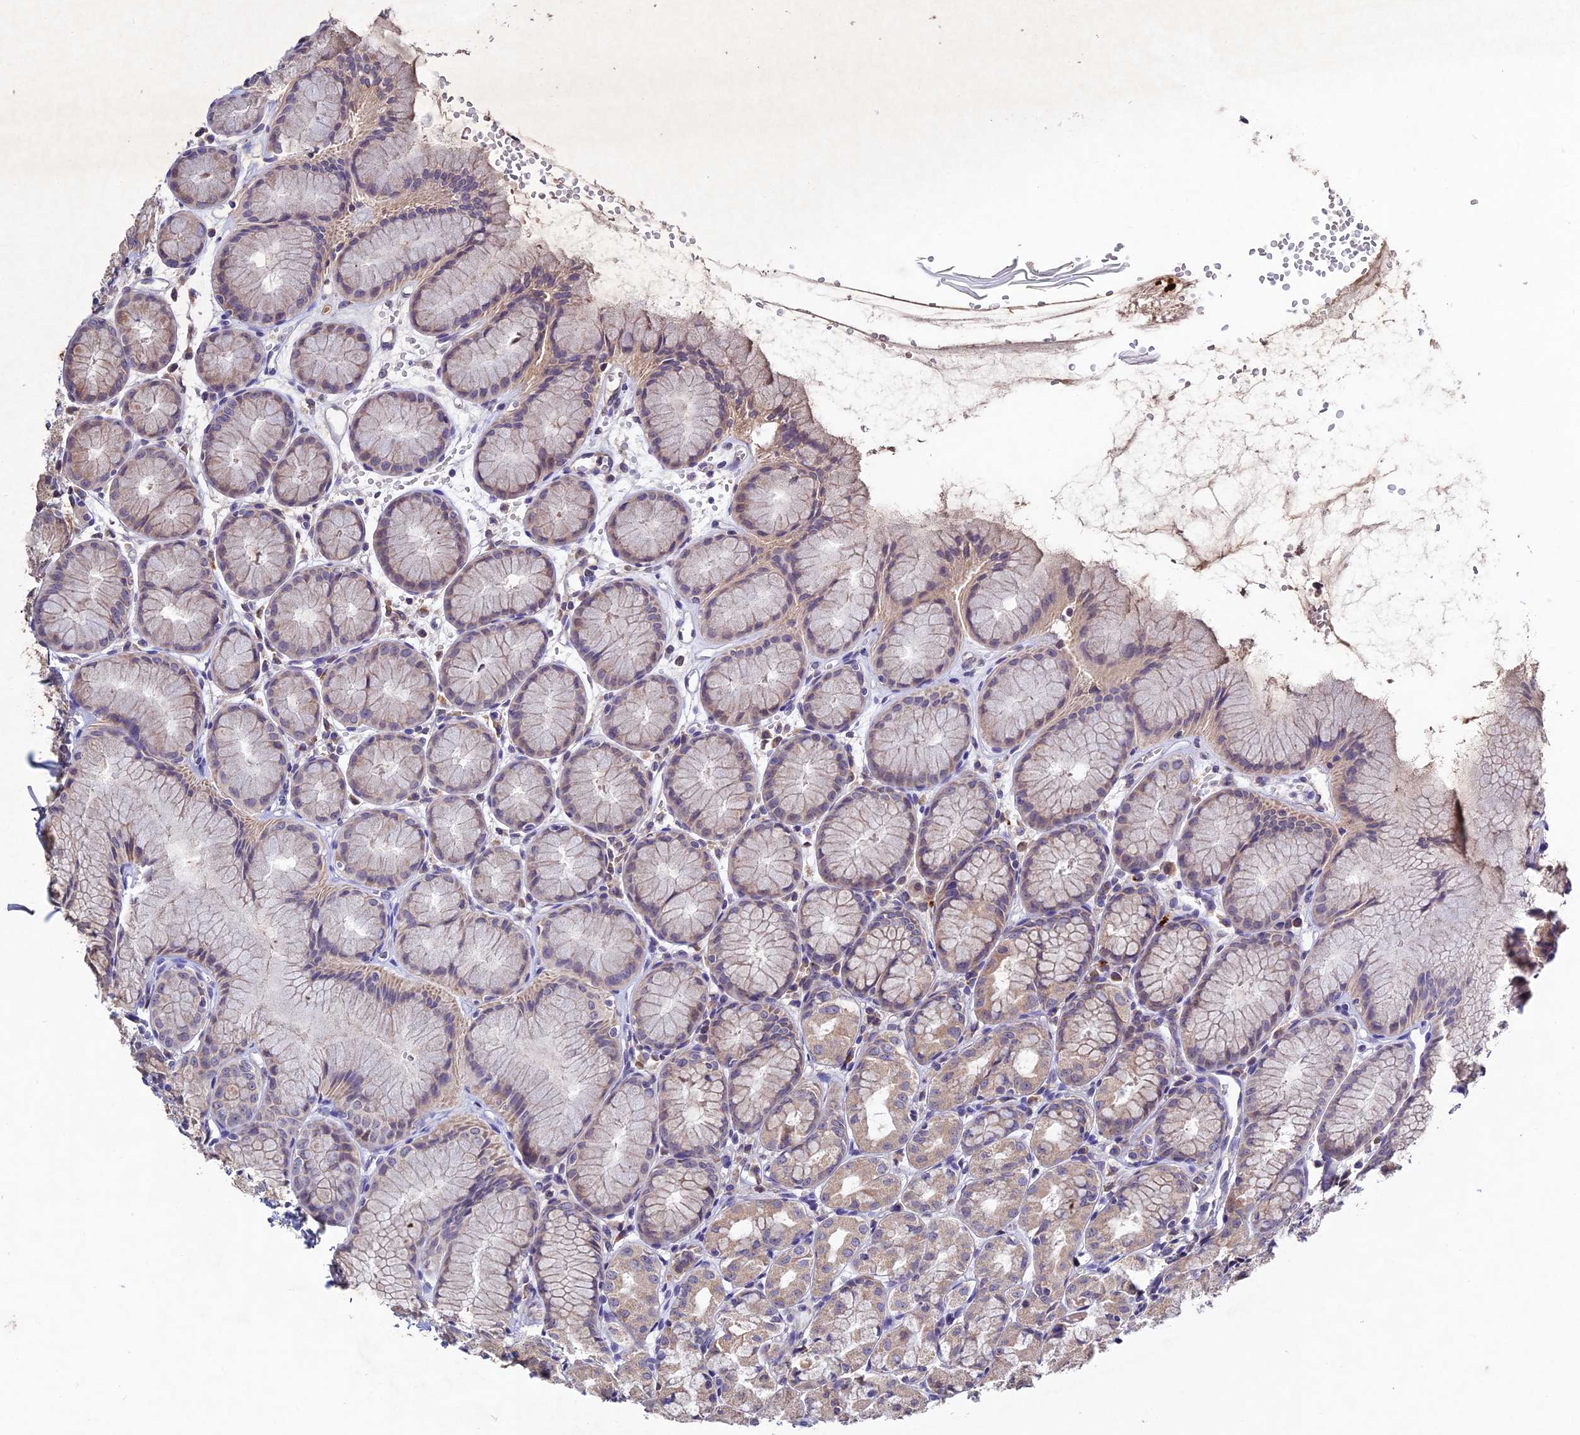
{"staining": {"intensity": "moderate", "quantity": "25%-75%", "location": "cytoplasmic/membranous"}, "tissue": "stomach", "cell_type": "Glandular cells", "image_type": "normal", "snomed": [{"axis": "morphology", "description": "Normal tissue, NOS"}, {"axis": "topography", "description": "Stomach, upper"}], "caption": "This image shows IHC staining of normal stomach, with medium moderate cytoplasmic/membranous positivity in approximately 25%-75% of glandular cells.", "gene": "CHST5", "patient": {"sex": "male", "age": 47}}